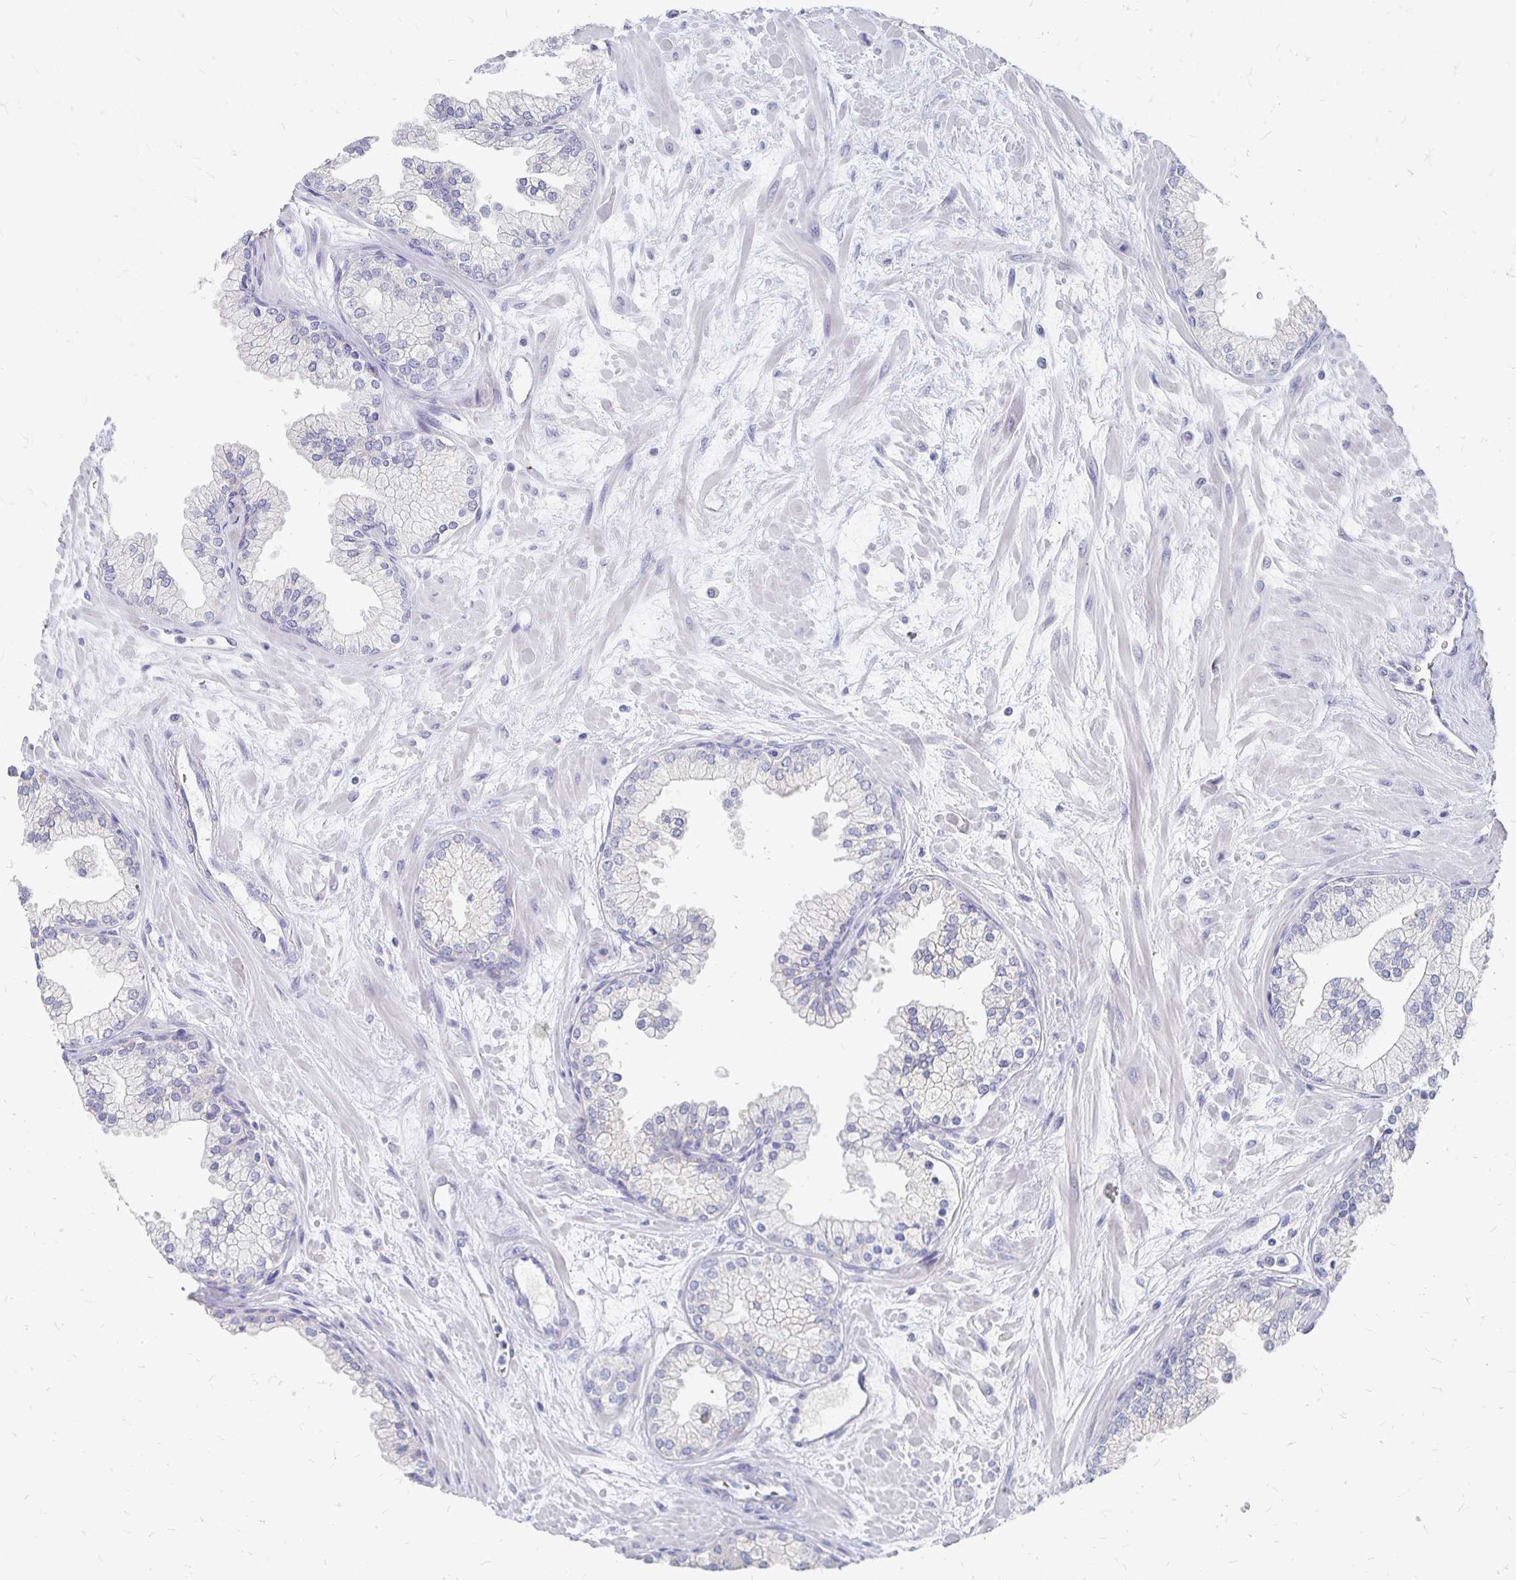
{"staining": {"intensity": "negative", "quantity": "none", "location": "none"}, "tissue": "prostate", "cell_type": "Glandular cells", "image_type": "normal", "snomed": [{"axis": "morphology", "description": "Normal tissue, NOS"}, {"axis": "topography", "description": "Prostate"}, {"axis": "topography", "description": "Peripheral nerve tissue"}], "caption": "Image shows no protein positivity in glandular cells of benign prostate. The staining was performed using DAB to visualize the protein expression in brown, while the nuclei were stained in blue with hematoxylin (Magnification: 20x).", "gene": "FKRP", "patient": {"sex": "male", "age": 61}}